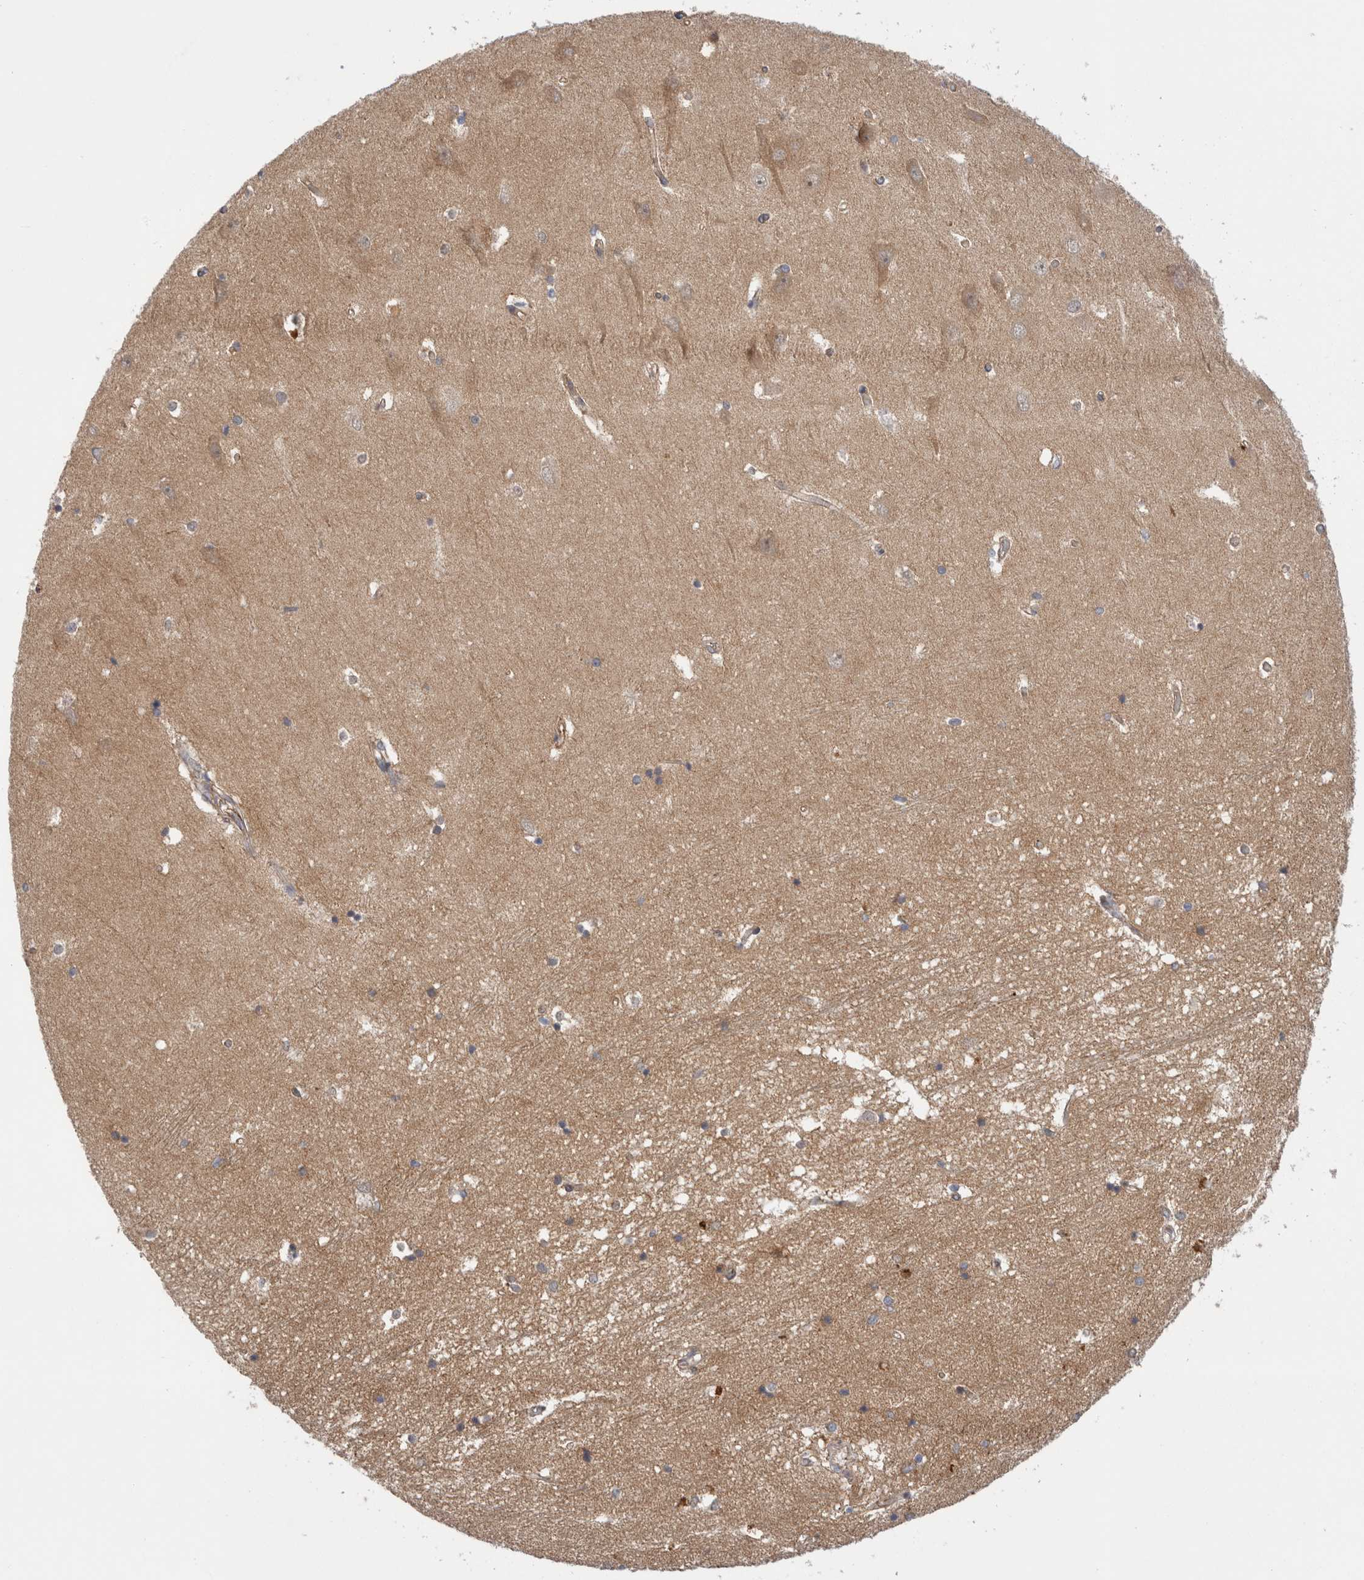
{"staining": {"intensity": "weak", "quantity": "<25%", "location": "cytoplasmic/membranous"}, "tissue": "hippocampus", "cell_type": "Glial cells", "image_type": "normal", "snomed": [{"axis": "morphology", "description": "Normal tissue, NOS"}, {"axis": "topography", "description": "Hippocampus"}], "caption": "Photomicrograph shows no protein positivity in glial cells of unremarkable hippocampus.", "gene": "TAFA5", "patient": {"sex": "male", "age": 45}}